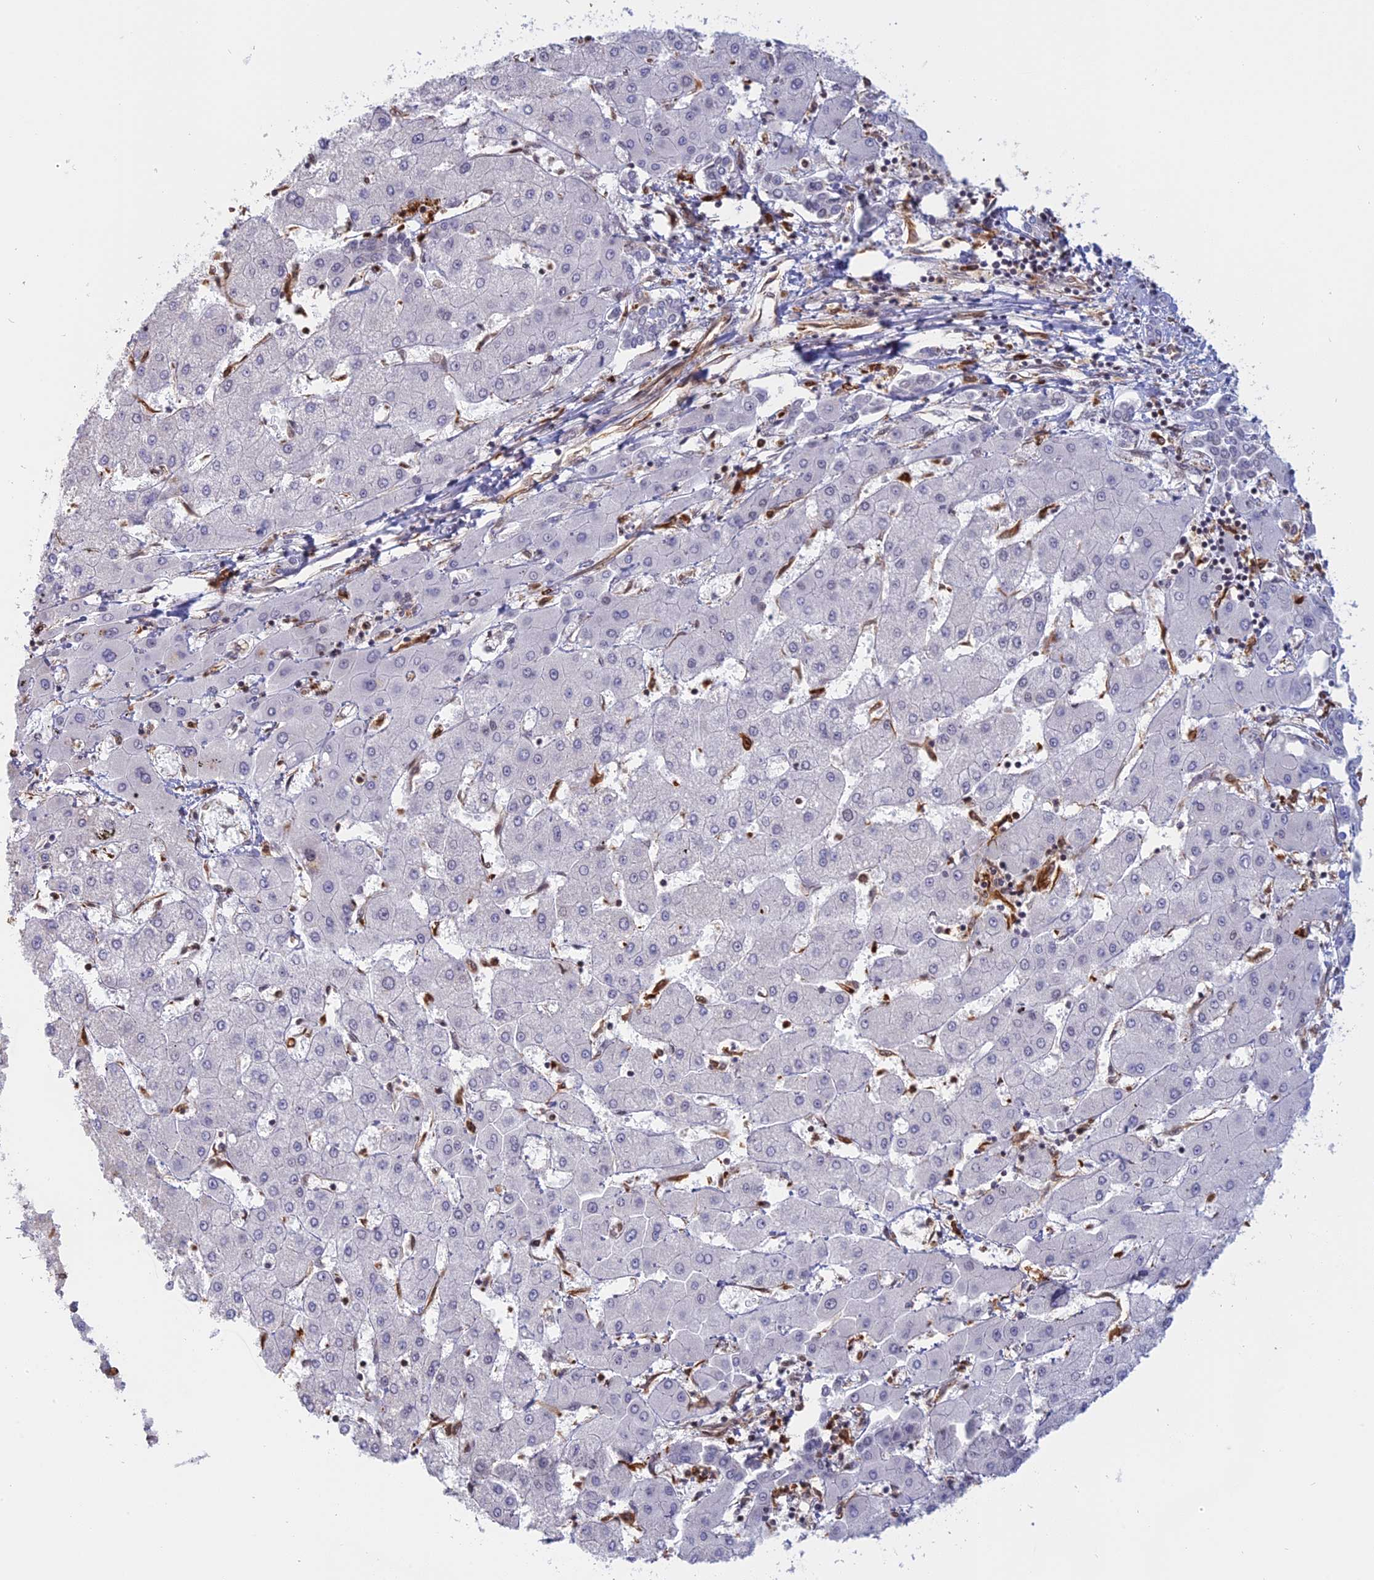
{"staining": {"intensity": "negative", "quantity": "none", "location": "none"}, "tissue": "liver cancer", "cell_type": "Tumor cells", "image_type": "cancer", "snomed": [{"axis": "morphology", "description": "Cholangiocarcinoma"}, {"axis": "topography", "description": "Liver"}], "caption": "Immunohistochemical staining of liver cholangiocarcinoma reveals no significant expression in tumor cells.", "gene": "APOBR", "patient": {"sex": "male", "age": 59}}